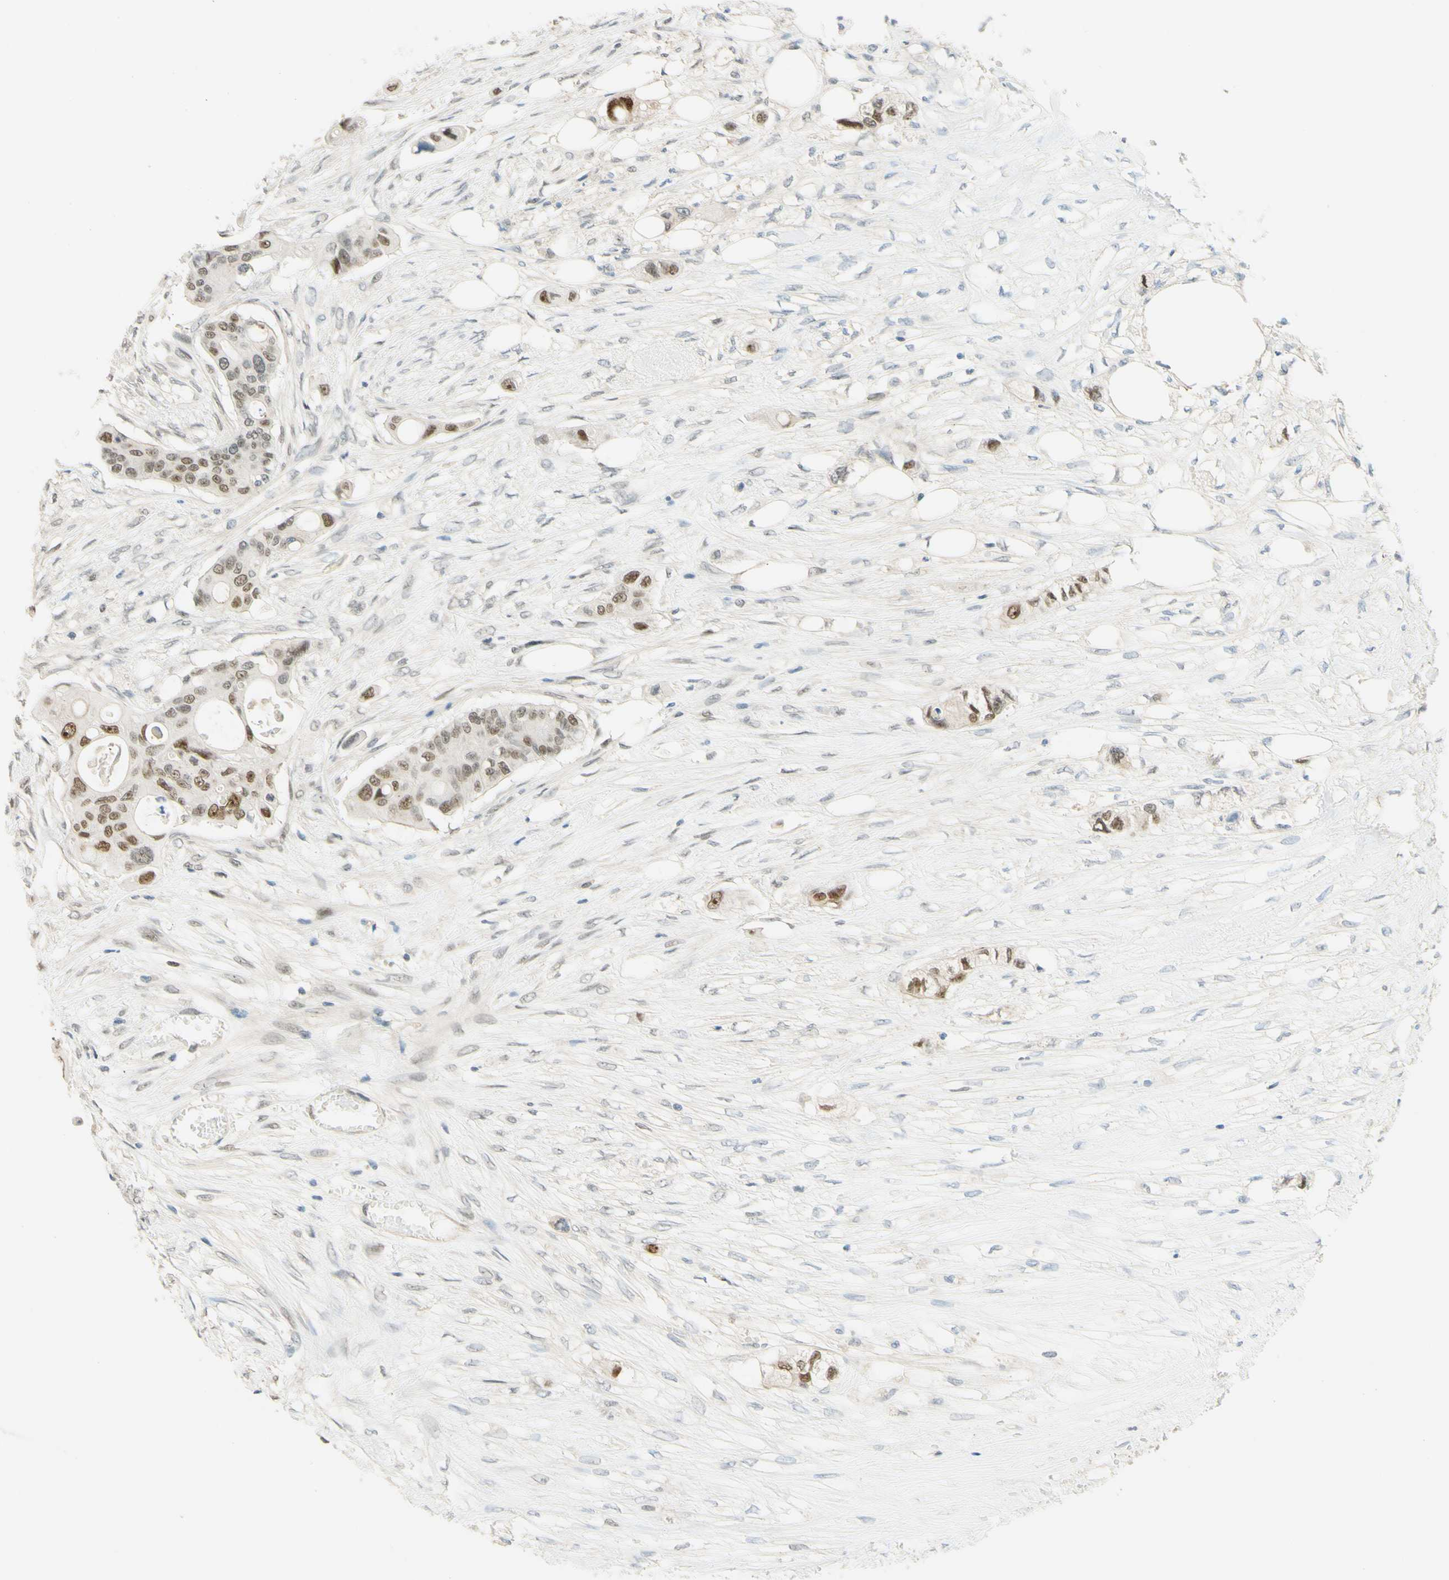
{"staining": {"intensity": "moderate", "quantity": ">75%", "location": "nuclear"}, "tissue": "colorectal cancer", "cell_type": "Tumor cells", "image_type": "cancer", "snomed": [{"axis": "morphology", "description": "Adenocarcinoma, NOS"}, {"axis": "topography", "description": "Colon"}], "caption": "Tumor cells show medium levels of moderate nuclear staining in about >75% of cells in human colorectal adenocarcinoma.", "gene": "POLB", "patient": {"sex": "female", "age": 57}}